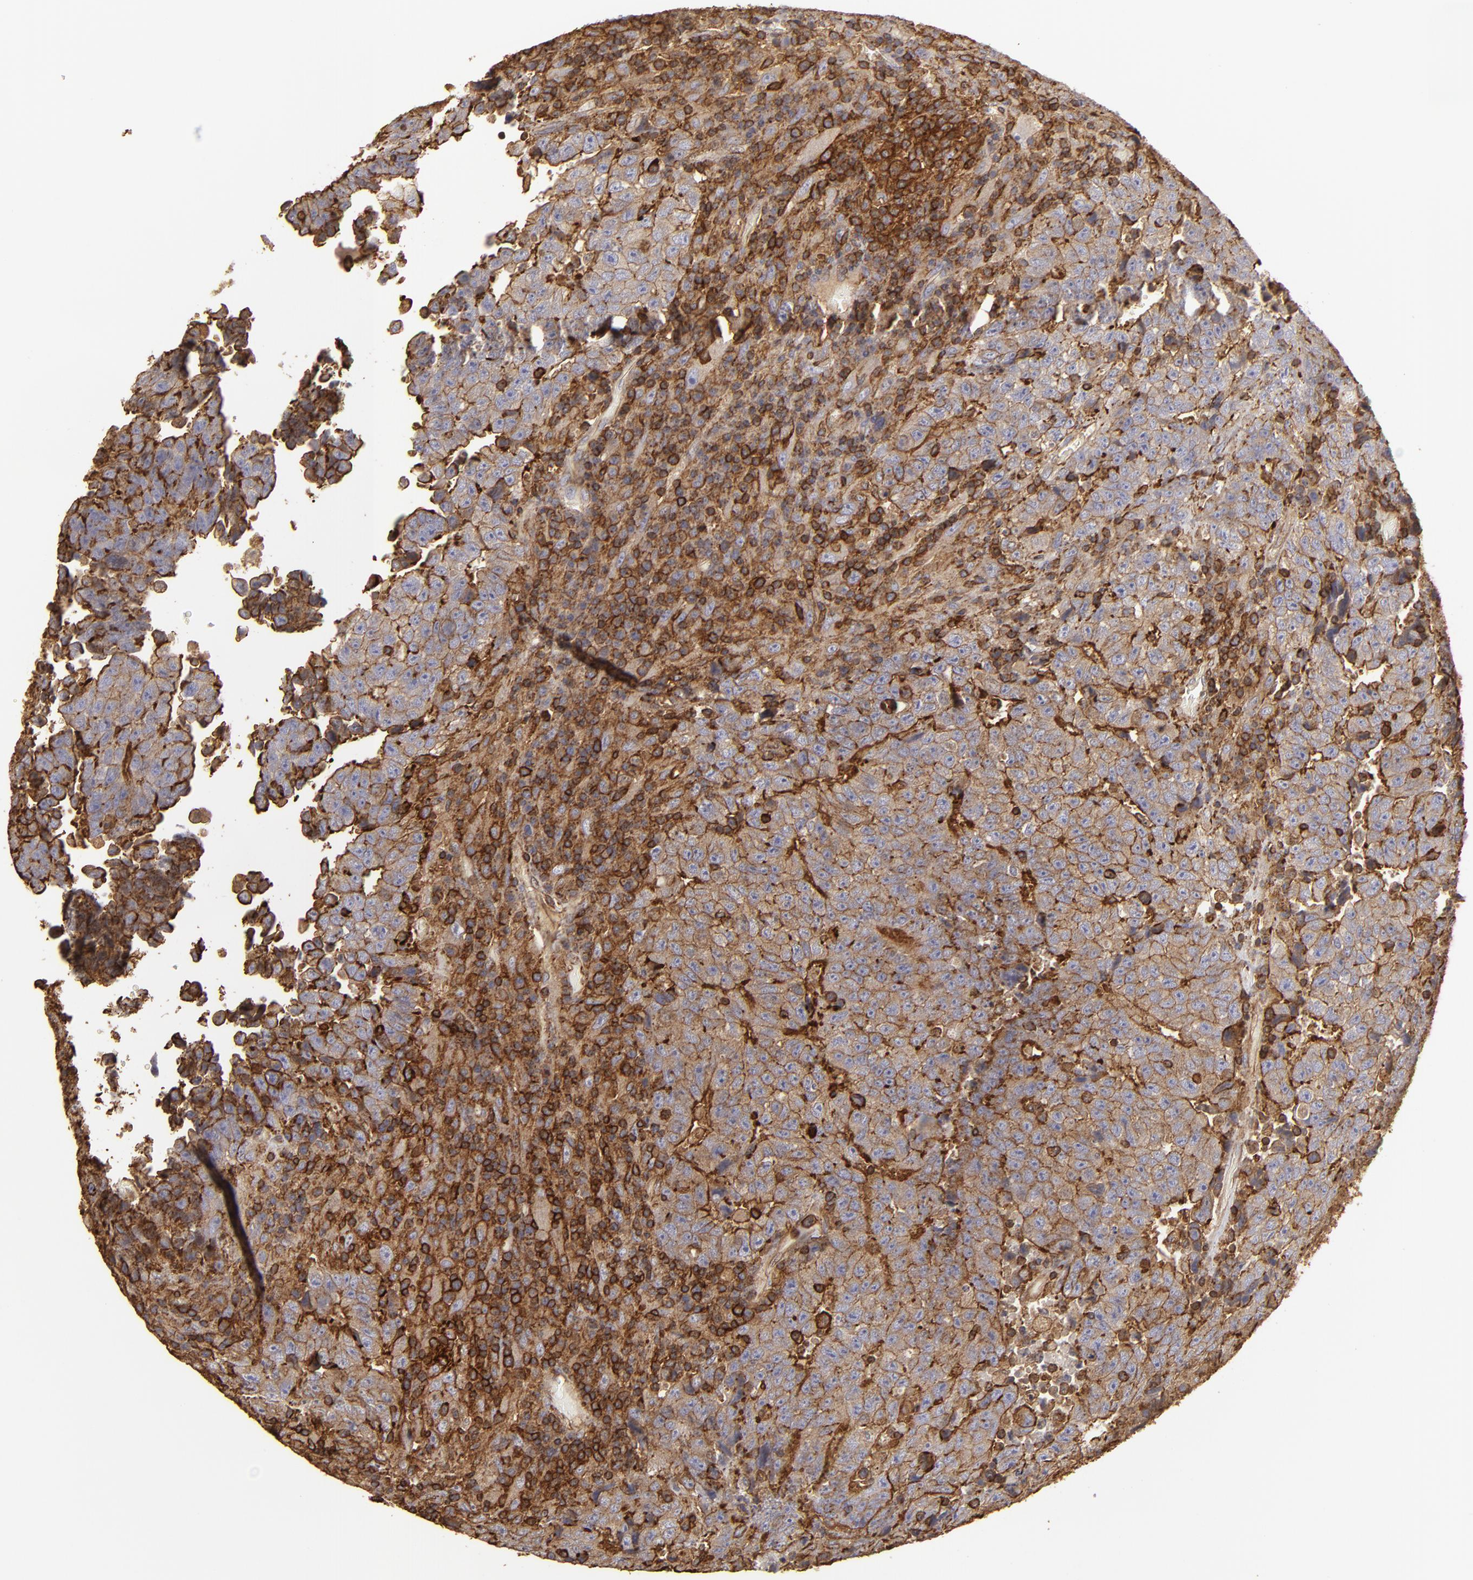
{"staining": {"intensity": "moderate", "quantity": ">75%", "location": "cytoplasmic/membranous"}, "tissue": "testis cancer", "cell_type": "Tumor cells", "image_type": "cancer", "snomed": [{"axis": "morphology", "description": "Necrosis, NOS"}, {"axis": "morphology", "description": "Carcinoma, Embryonal, NOS"}, {"axis": "topography", "description": "Testis"}], "caption": "A brown stain highlights moderate cytoplasmic/membranous expression of a protein in embryonal carcinoma (testis) tumor cells.", "gene": "ACTB", "patient": {"sex": "male", "age": 19}}